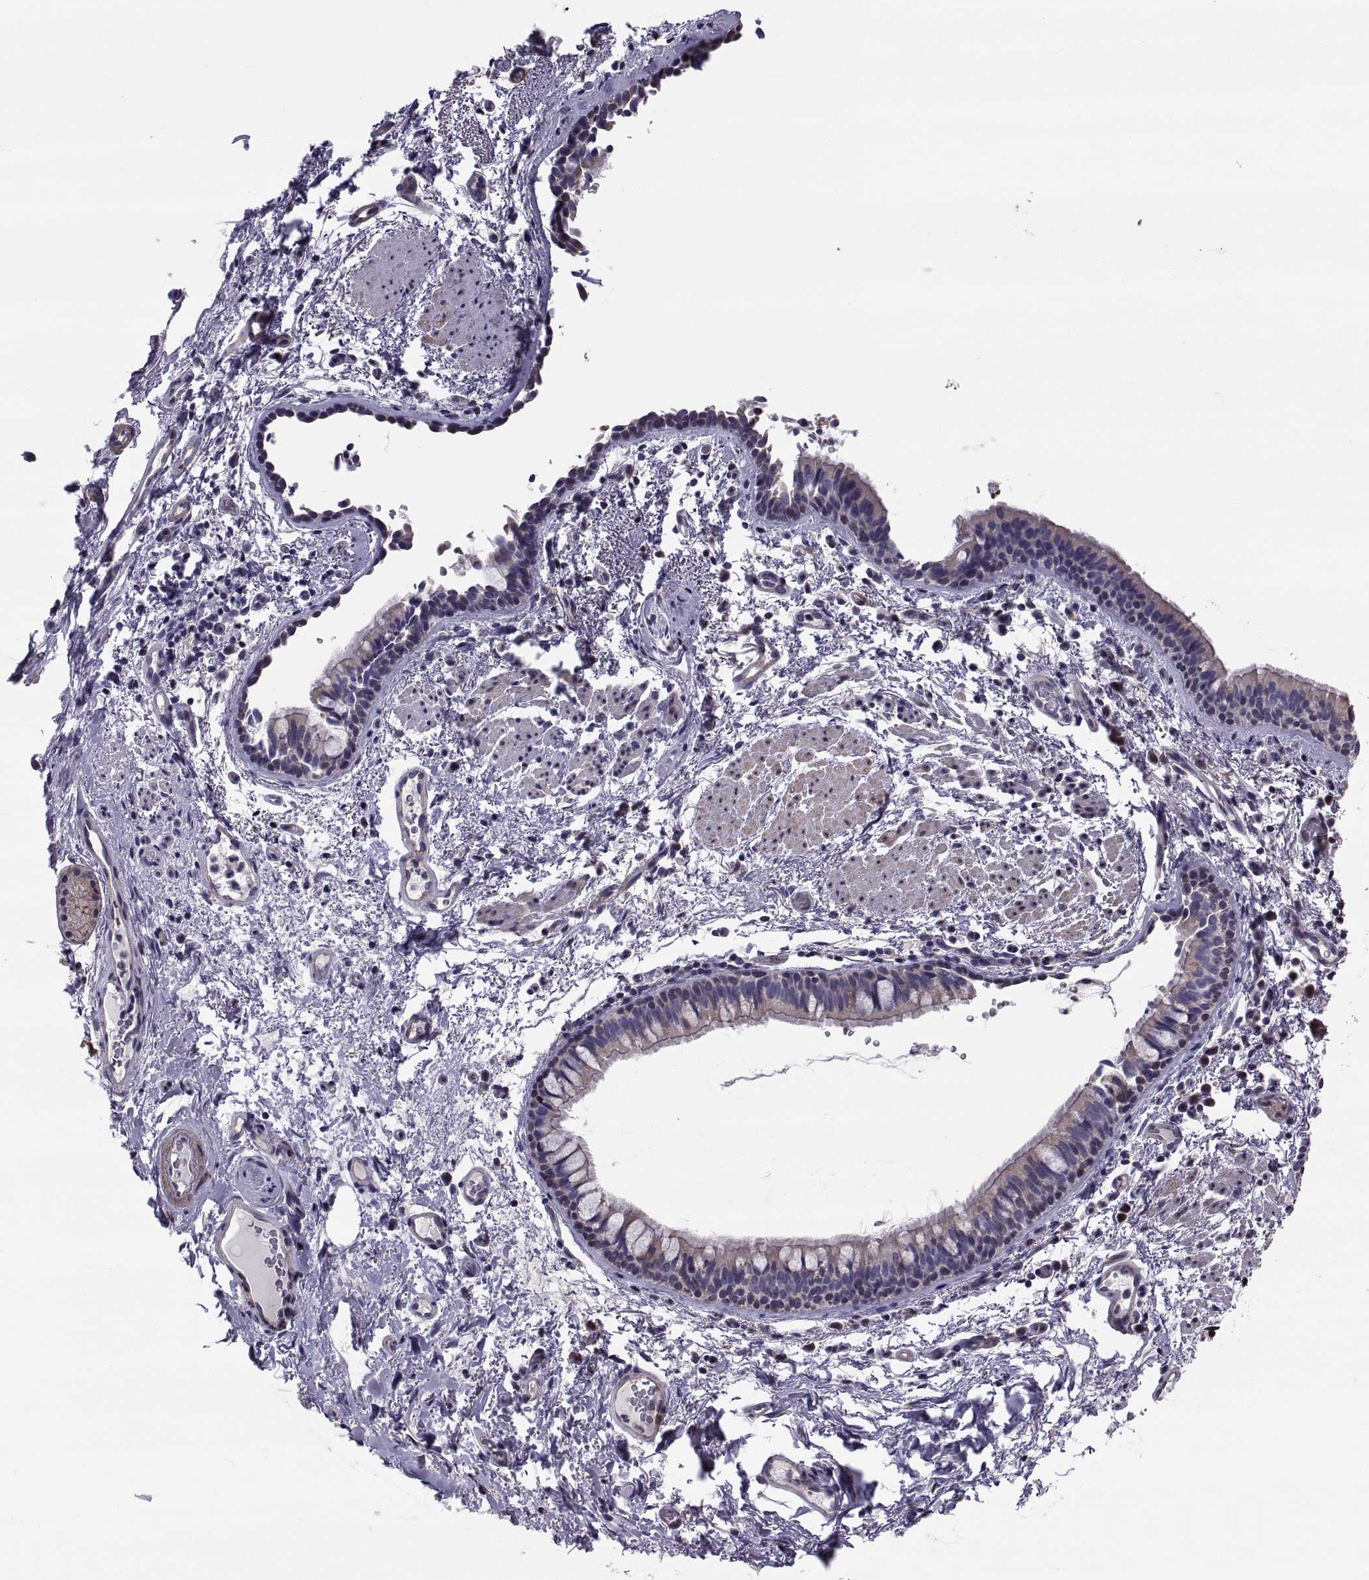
{"staining": {"intensity": "moderate", "quantity": "25%-75%", "location": "cytoplasmic/membranous"}, "tissue": "bronchus", "cell_type": "Respiratory epithelial cells", "image_type": "normal", "snomed": [{"axis": "morphology", "description": "Normal tissue, NOS"}, {"axis": "topography", "description": "Bronchus"}], "caption": "Respiratory epithelial cells reveal medium levels of moderate cytoplasmic/membranous staining in approximately 25%-75% of cells in benign bronchus. (DAB (3,3'-diaminobenzidine) IHC with brightfield microscopy, high magnification).", "gene": "ANO1", "patient": {"sex": "female", "age": 64}}